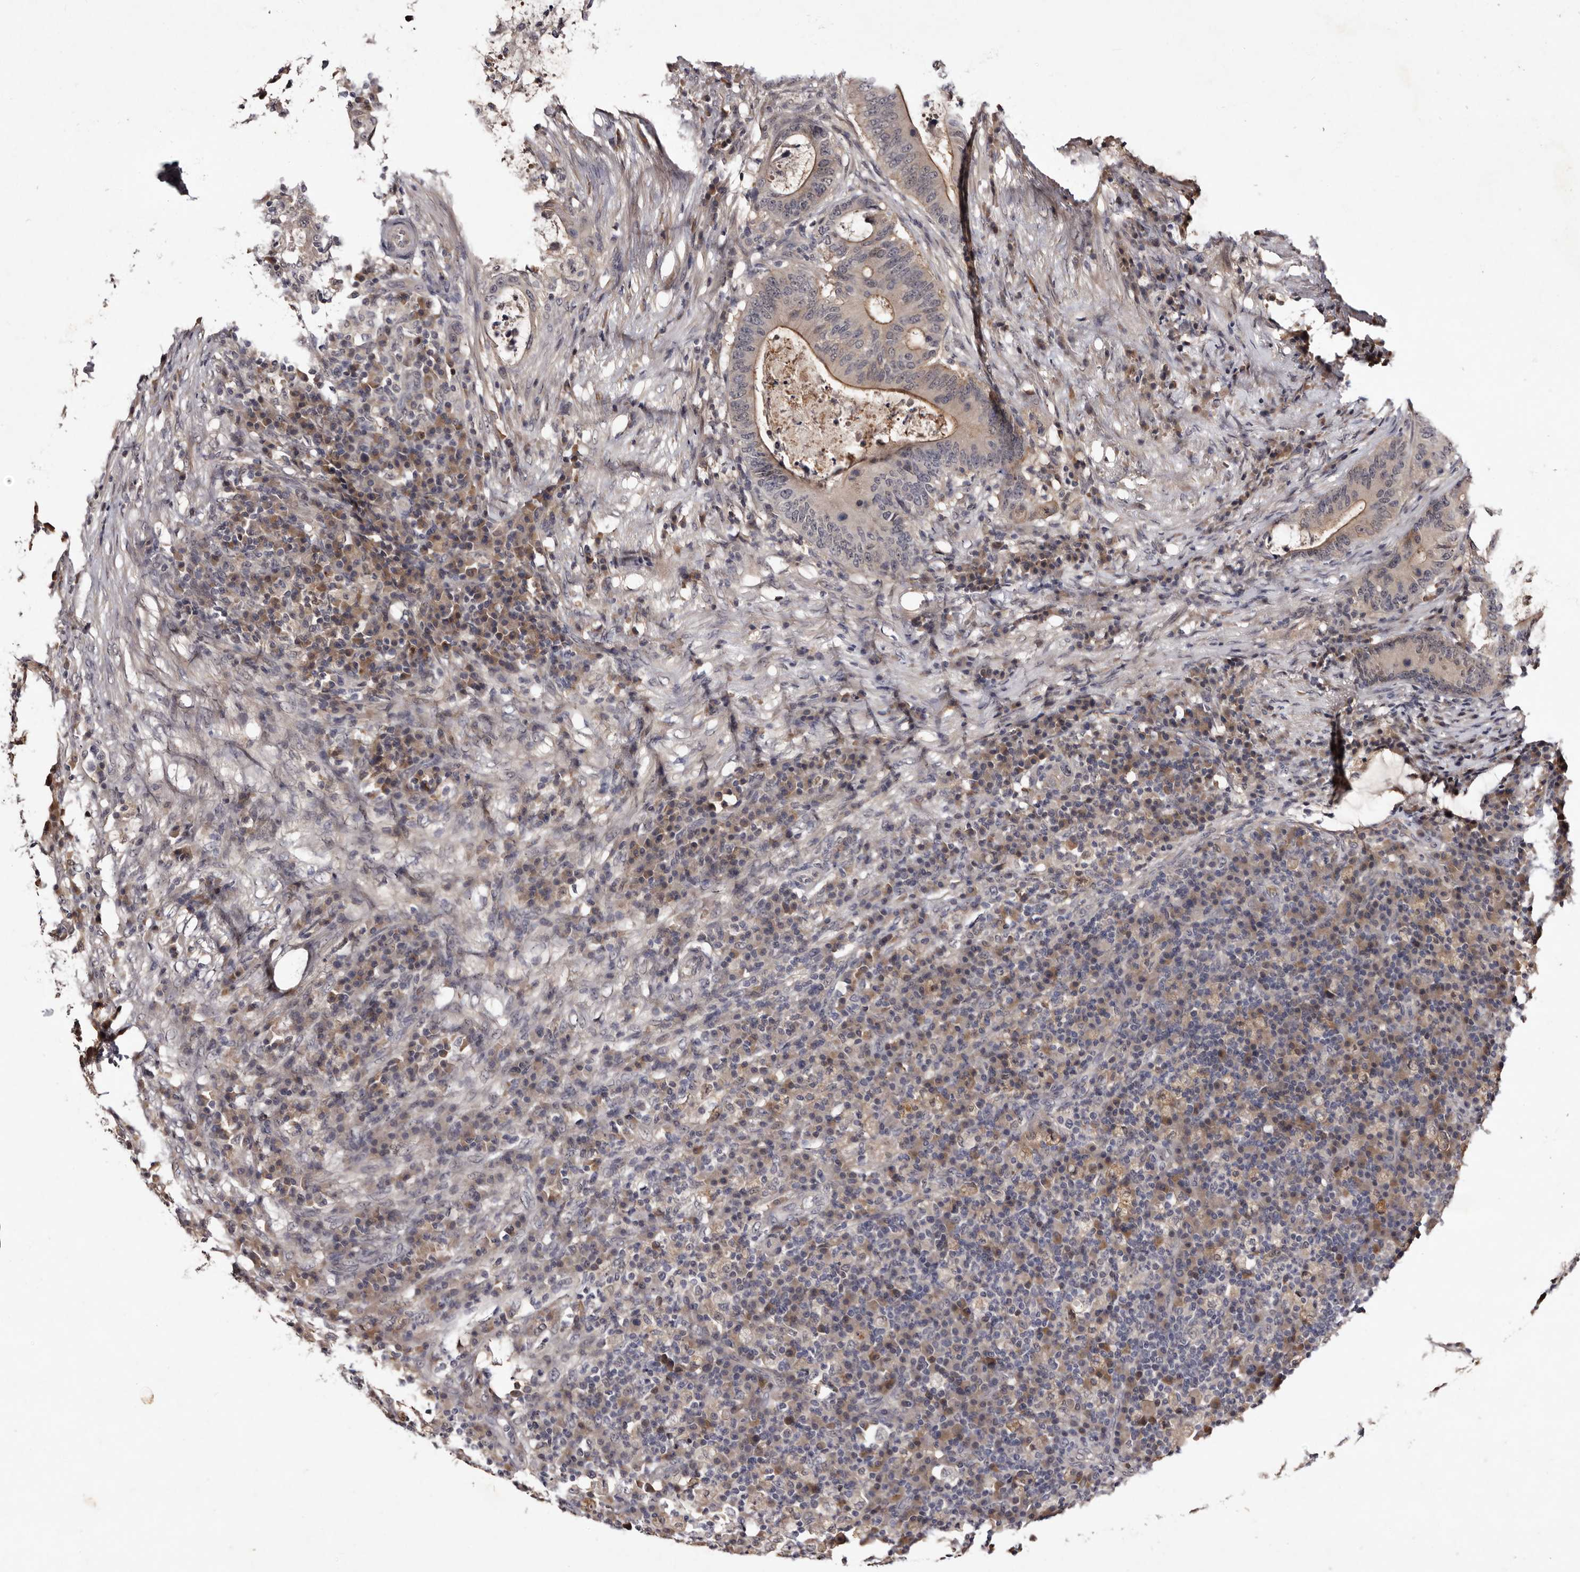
{"staining": {"intensity": "moderate", "quantity": "<25%", "location": "cytoplasmic/membranous"}, "tissue": "colorectal cancer", "cell_type": "Tumor cells", "image_type": "cancer", "snomed": [{"axis": "morphology", "description": "Adenocarcinoma, NOS"}, {"axis": "topography", "description": "Colon"}], "caption": "Moderate cytoplasmic/membranous positivity is appreciated in approximately <25% of tumor cells in colorectal cancer. Immunohistochemistry stains the protein of interest in brown and the nuclei are stained blue.", "gene": "LANCL2", "patient": {"sex": "male", "age": 83}}